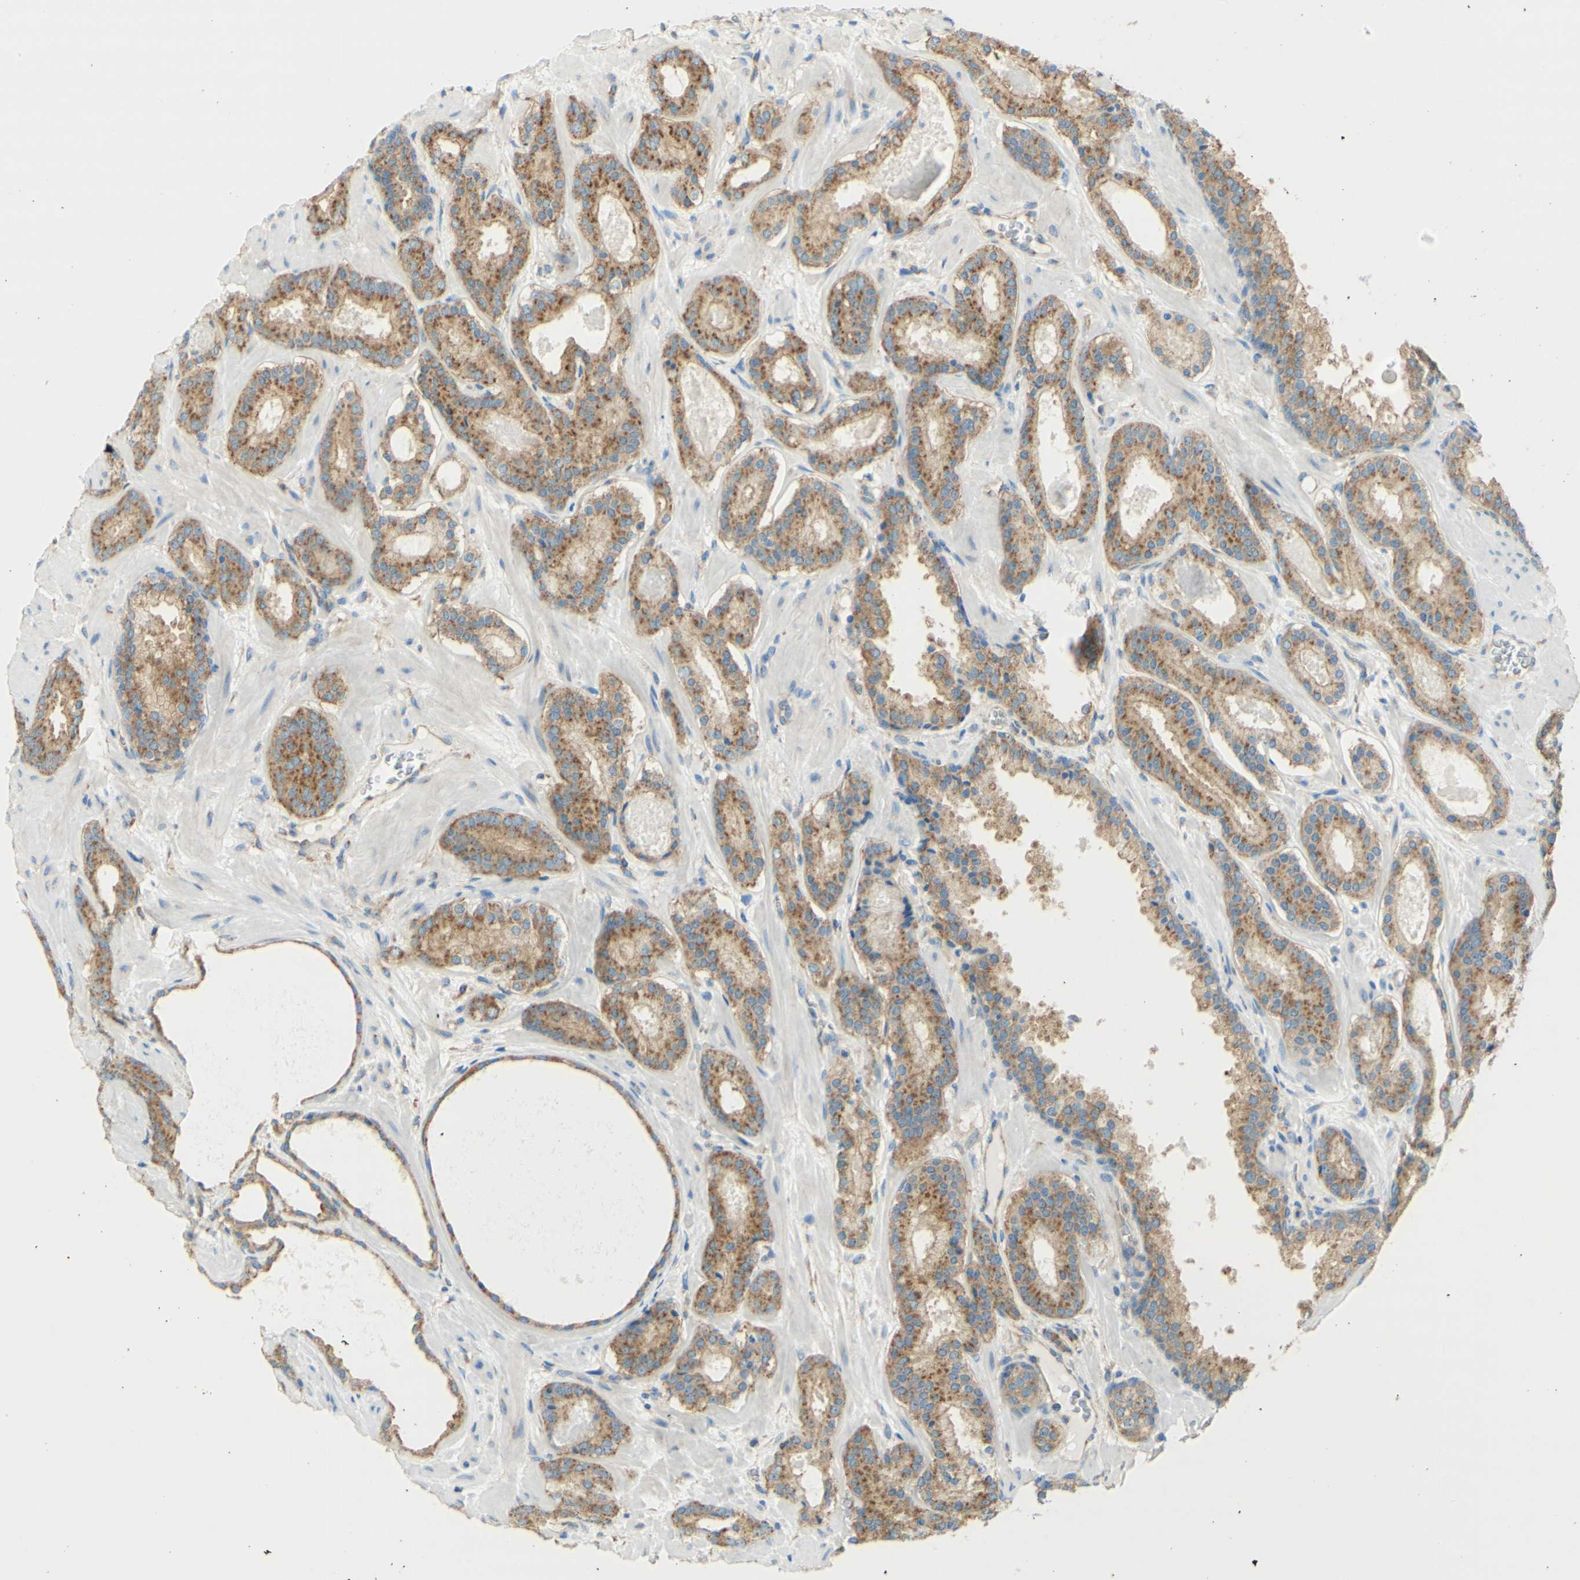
{"staining": {"intensity": "moderate", "quantity": "25%-75%", "location": "cytoplasmic/membranous"}, "tissue": "prostate cancer", "cell_type": "Tumor cells", "image_type": "cancer", "snomed": [{"axis": "morphology", "description": "Adenocarcinoma, Low grade"}, {"axis": "topography", "description": "Prostate"}], "caption": "Immunohistochemistry (IHC) (DAB (3,3'-diaminobenzidine)) staining of human adenocarcinoma (low-grade) (prostate) shows moderate cytoplasmic/membranous protein expression in about 25%-75% of tumor cells. (DAB IHC, brown staining for protein, blue staining for nuclei).", "gene": "CLTC", "patient": {"sex": "male", "age": 63}}